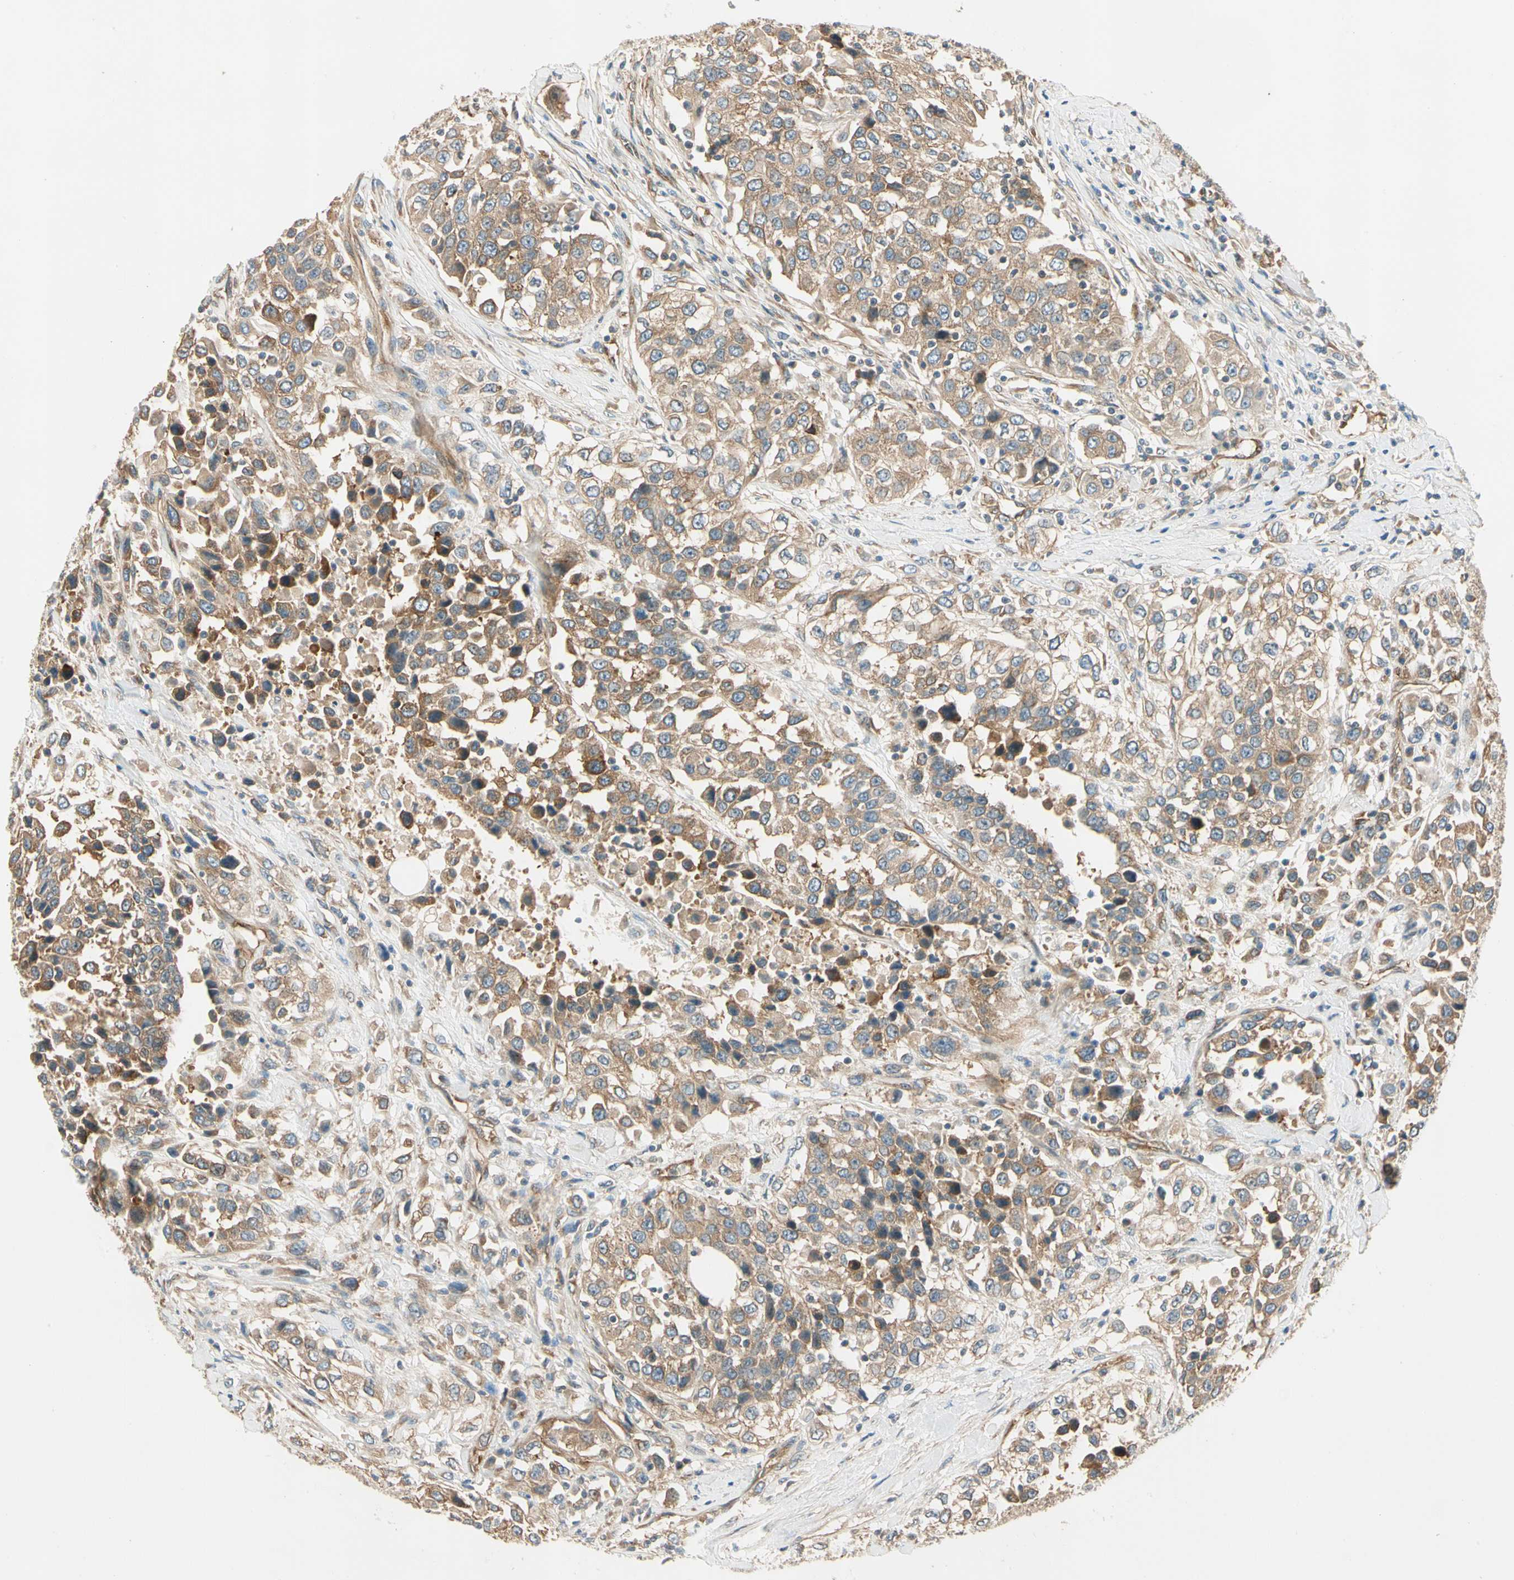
{"staining": {"intensity": "moderate", "quantity": ">75%", "location": "cytoplasmic/membranous"}, "tissue": "urothelial cancer", "cell_type": "Tumor cells", "image_type": "cancer", "snomed": [{"axis": "morphology", "description": "Urothelial carcinoma, High grade"}, {"axis": "topography", "description": "Urinary bladder"}], "caption": "Urothelial carcinoma (high-grade) stained for a protein demonstrates moderate cytoplasmic/membranous positivity in tumor cells.", "gene": "ROCK2", "patient": {"sex": "female", "age": 80}}